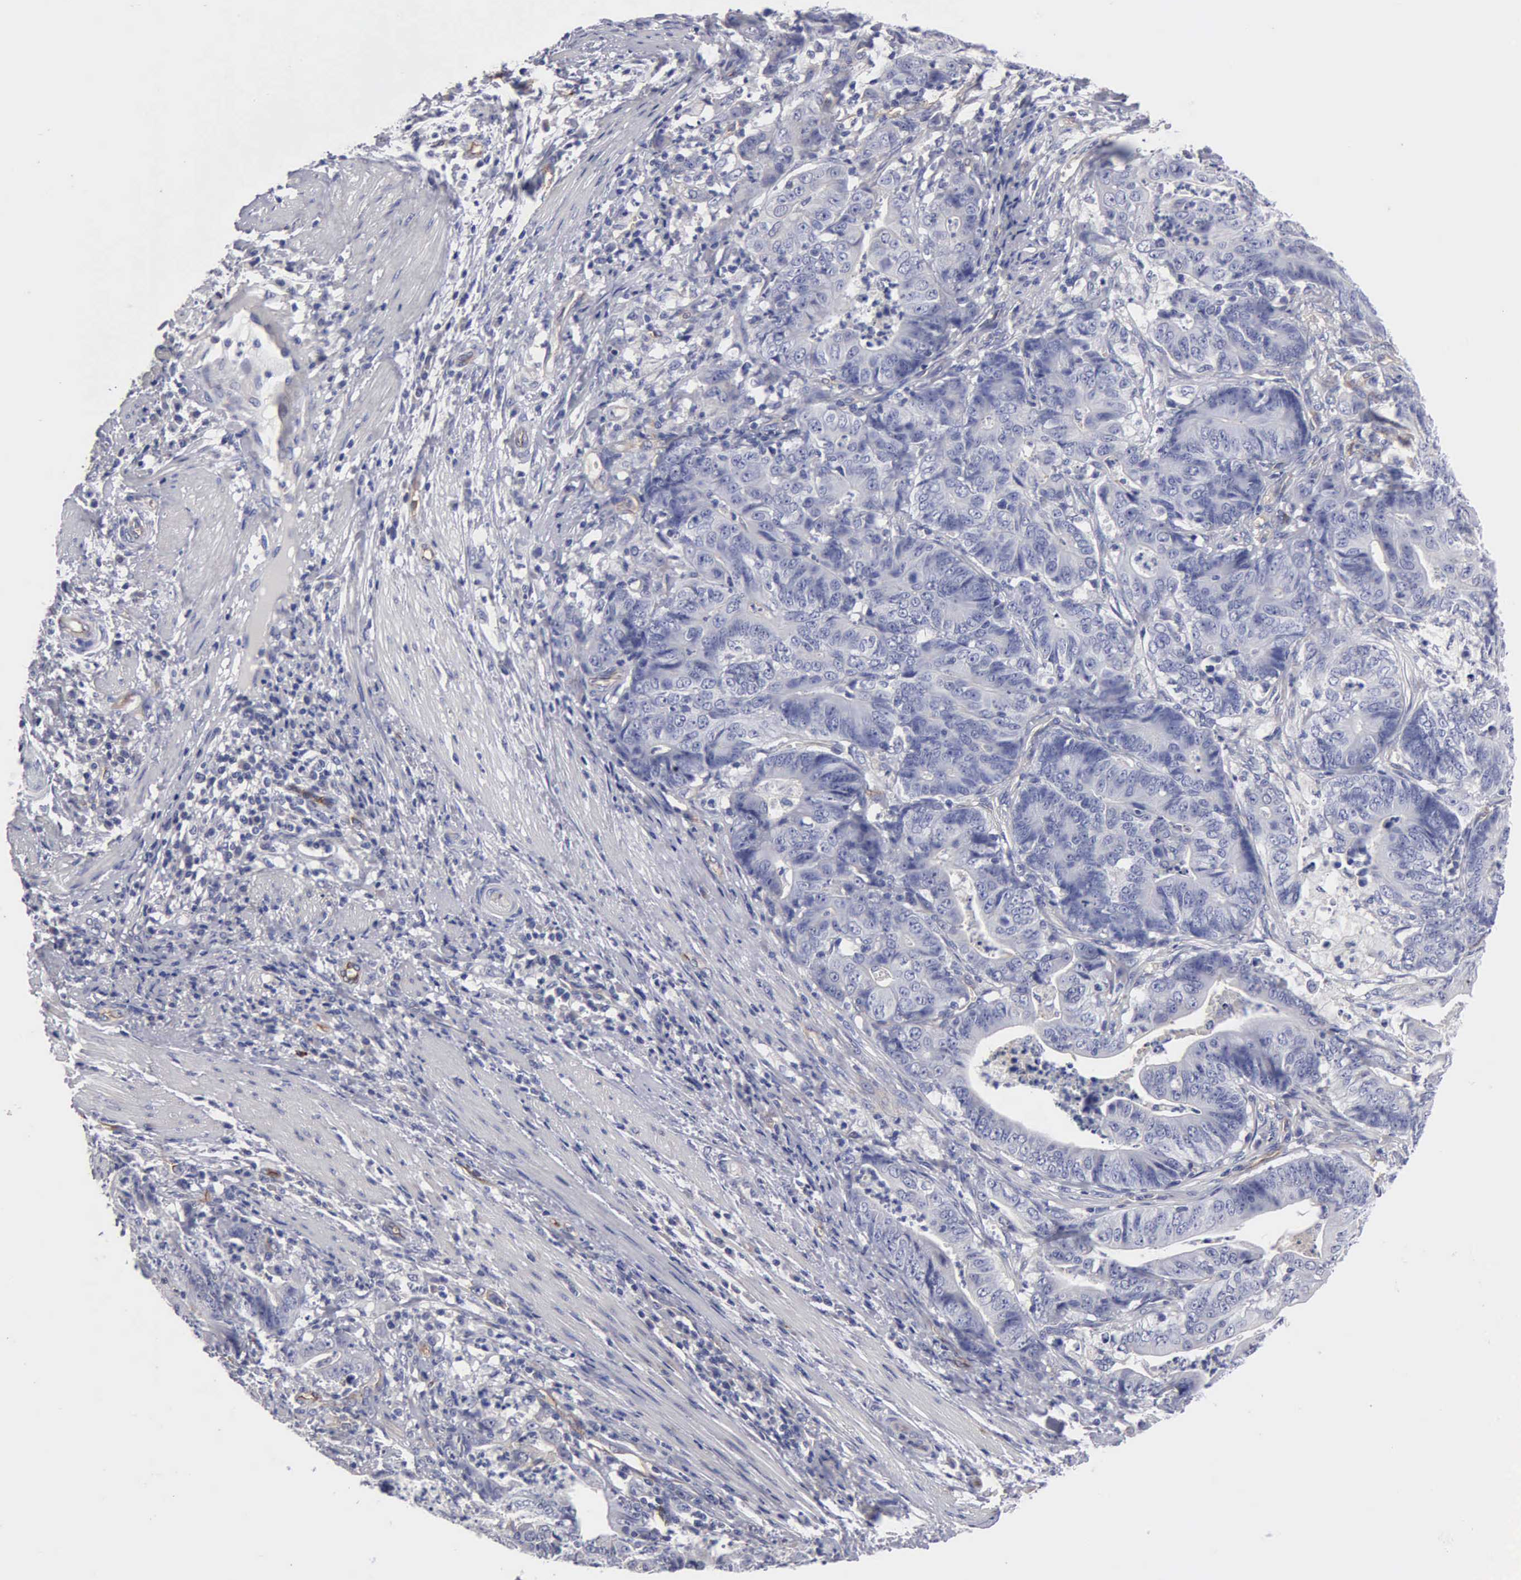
{"staining": {"intensity": "negative", "quantity": "none", "location": "none"}, "tissue": "stomach cancer", "cell_type": "Tumor cells", "image_type": "cancer", "snomed": [{"axis": "morphology", "description": "Adenocarcinoma, NOS"}, {"axis": "topography", "description": "Stomach, lower"}], "caption": "This micrograph is of adenocarcinoma (stomach) stained with IHC to label a protein in brown with the nuclei are counter-stained blue. There is no positivity in tumor cells.", "gene": "RDX", "patient": {"sex": "female", "age": 86}}